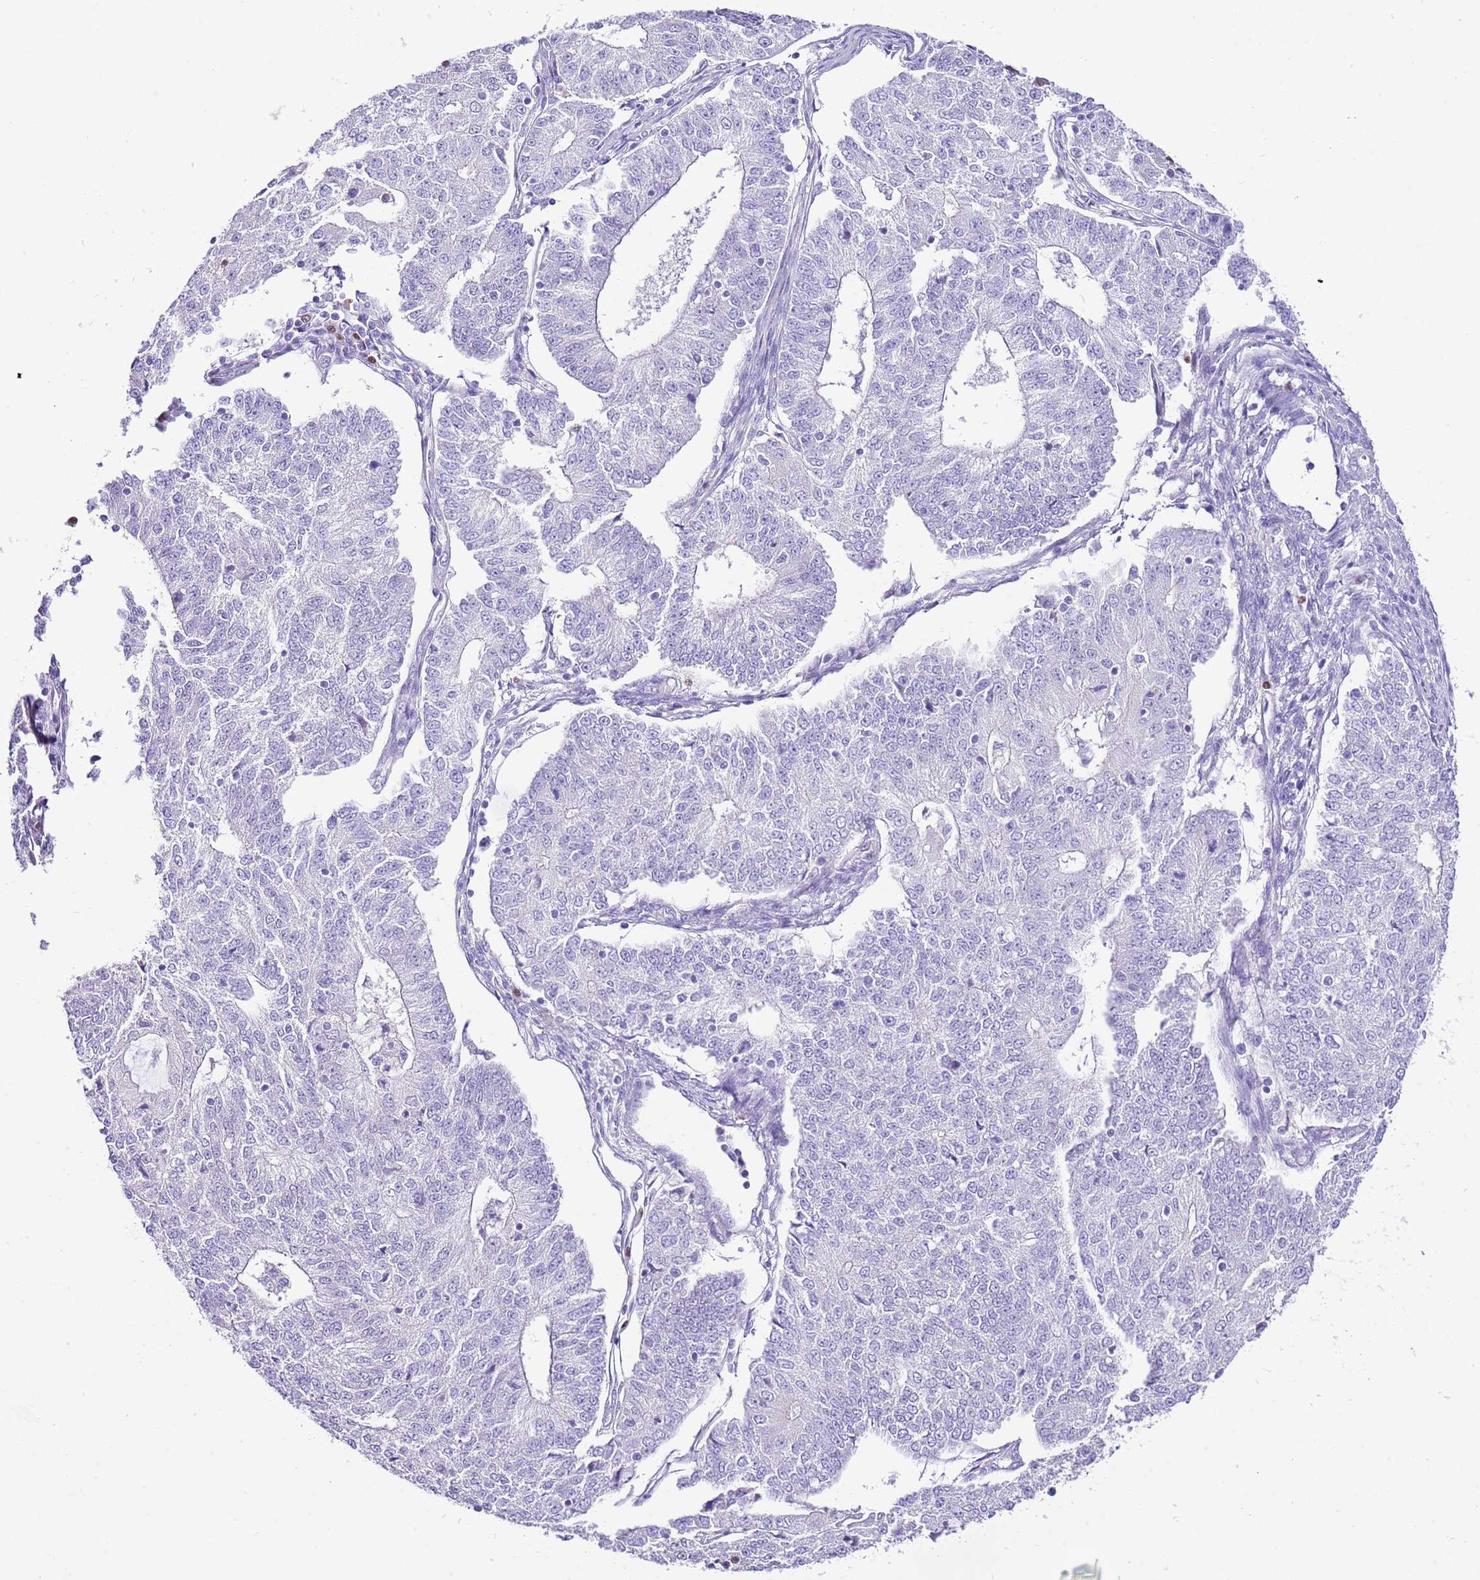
{"staining": {"intensity": "negative", "quantity": "none", "location": "none"}, "tissue": "endometrial cancer", "cell_type": "Tumor cells", "image_type": "cancer", "snomed": [{"axis": "morphology", "description": "Adenocarcinoma, NOS"}, {"axis": "topography", "description": "Endometrium"}], "caption": "Tumor cells are negative for protein expression in human endometrial cancer (adenocarcinoma). The staining was performed using DAB (3,3'-diaminobenzidine) to visualize the protein expression in brown, while the nuclei were stained in blue with hematoxylin (Magnification: 20x).", "gene": "BHLHA15", "patient": {"sex": "female", "age": 56}}